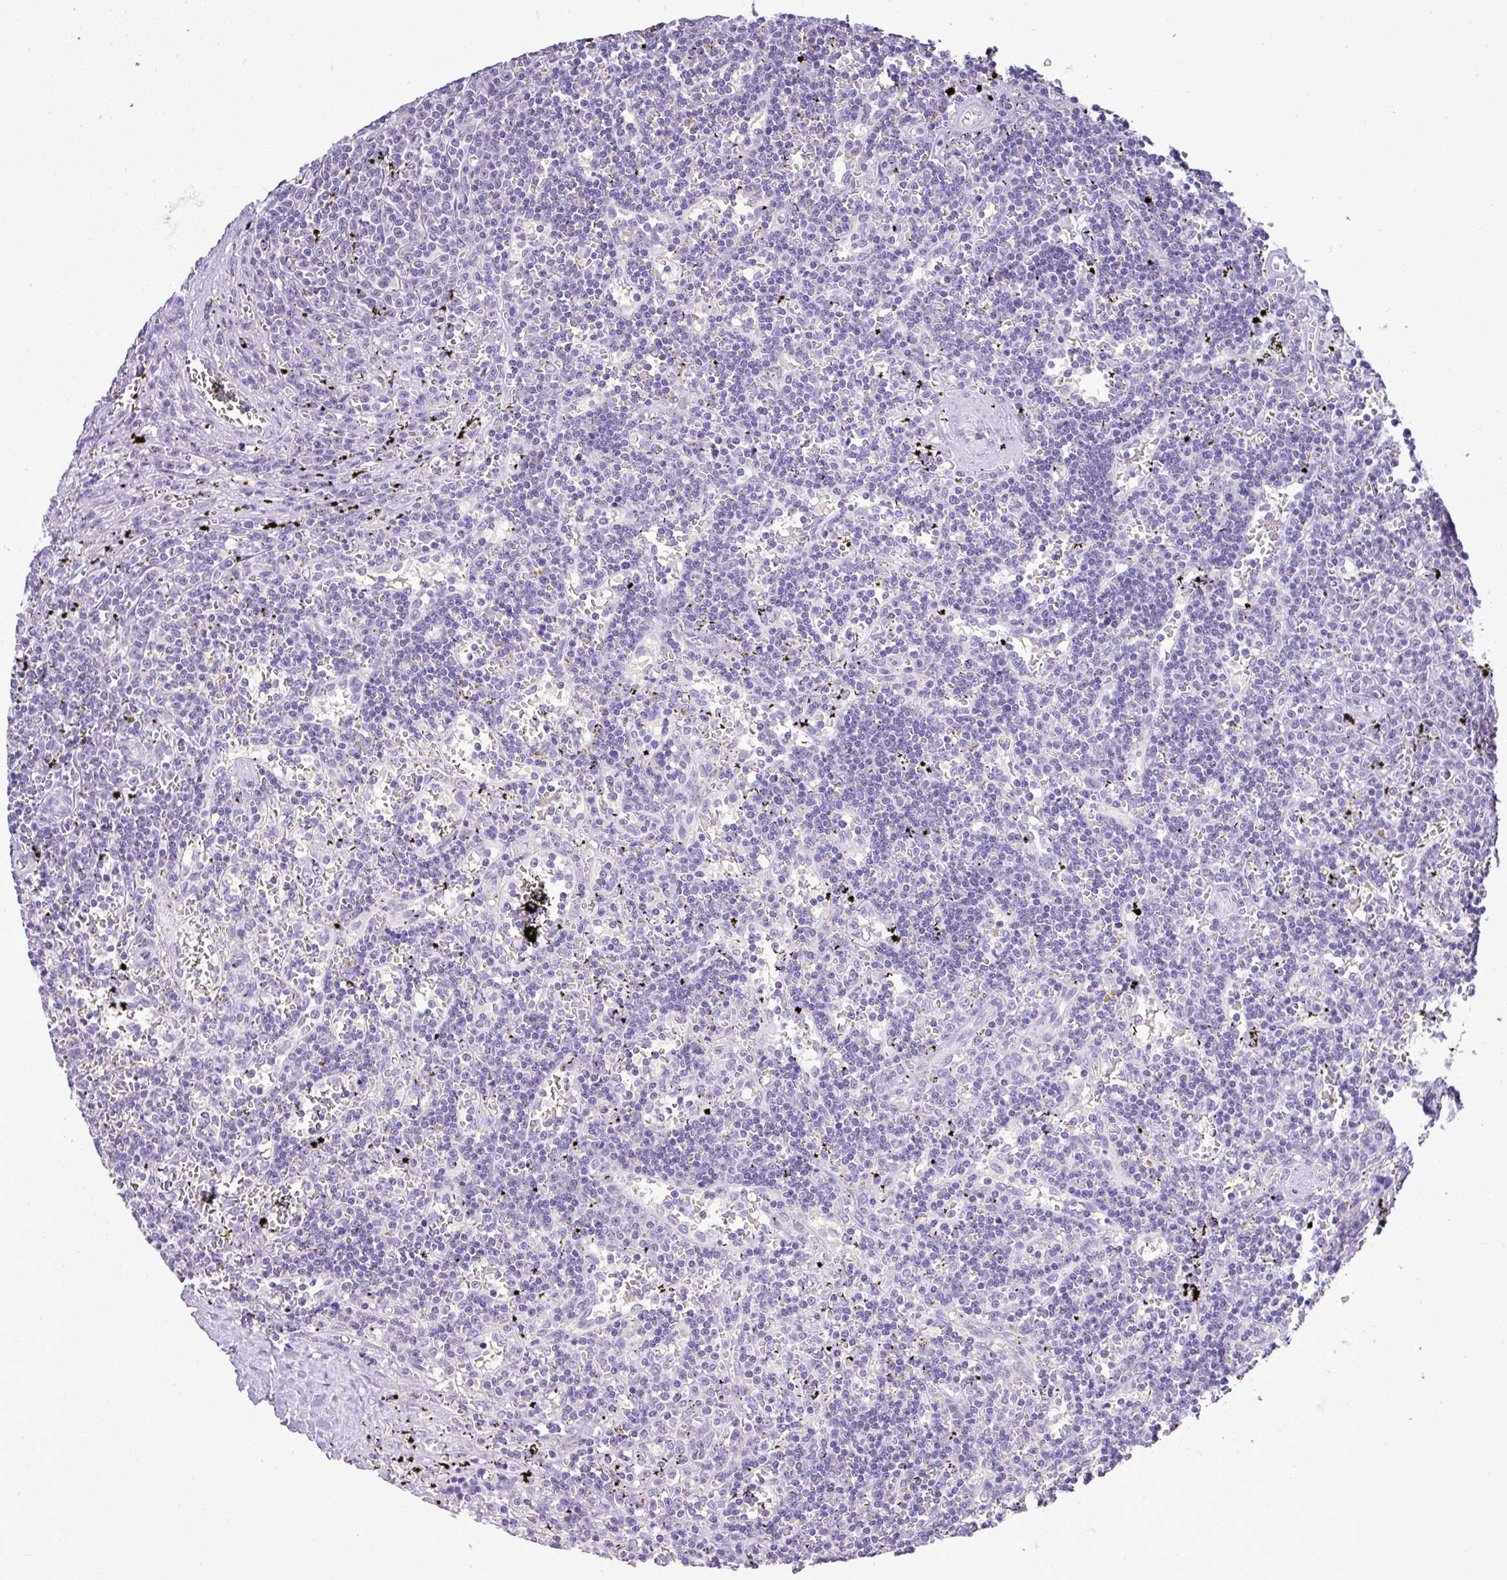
{"staining": {"intensity": "negative", "quantity": "none", "location": "none"}, "tissue": "lymphoma", "cell_type": "Tumor cells", "image_type": "cancer", "snomed": [{"axis": "morphology", "description": "Malignant lymphoma, non-Hodgkin's type, Low grade"}, {"axis": "topography", "description": "Spleen"}], "caption": "Immunohistochemistry (IHC) of low-grade malignant lymphoma, non-Hodgkin's type exhibits no expression in tumor cells. (Stains: DAB immunohistochemistry with hematoxylin counter stain, Microscopy: brightfield microscopy at high magnification).", "gene": "CTU1", "patient": {"sex": "male", "age": 60}}